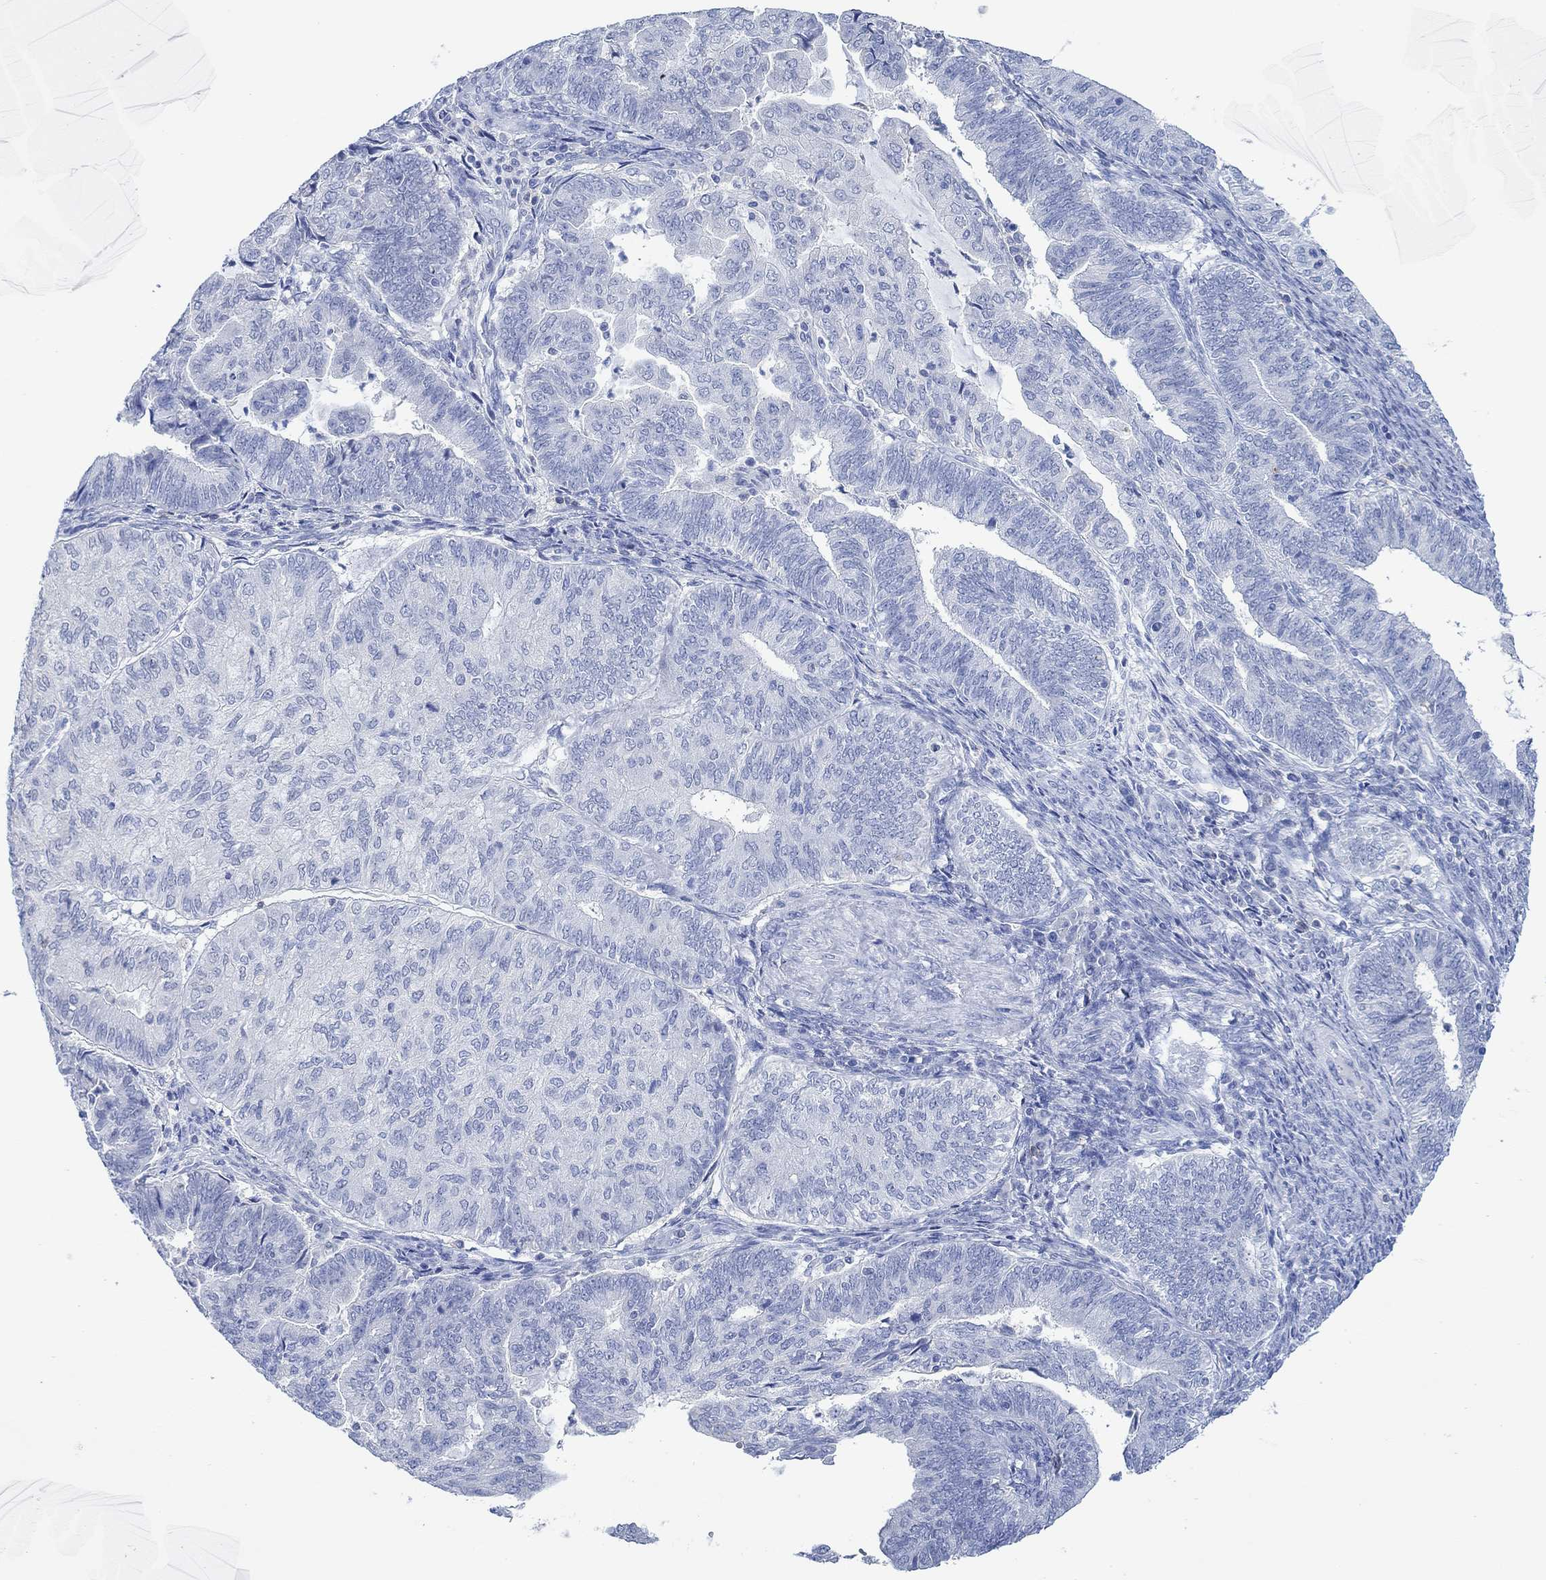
{"staining": {"intensity": "negative", "quantity": "none", "location": "none"}, "tissue": "endometrial cancer", "cell_type": "Tumor cells", "image_type": "cancer", "snomed": [{"axis": "morphology", "description": "Adenocarcinoma, NOS"}, {"axis": "topography", "description": "Endometrium"}], "caption": "Endometrial adenocarcinoma was stained to show a protein in brown. There is no significant positivity in tumor cells. The staining was performed using DAB to visualize the protein expression in brown, while the nuclei were stained in blue with hematoxylin (Magnification: 20x).", "gene": "PPP1R17", "patient": {"sex": "female", "age": 82}}